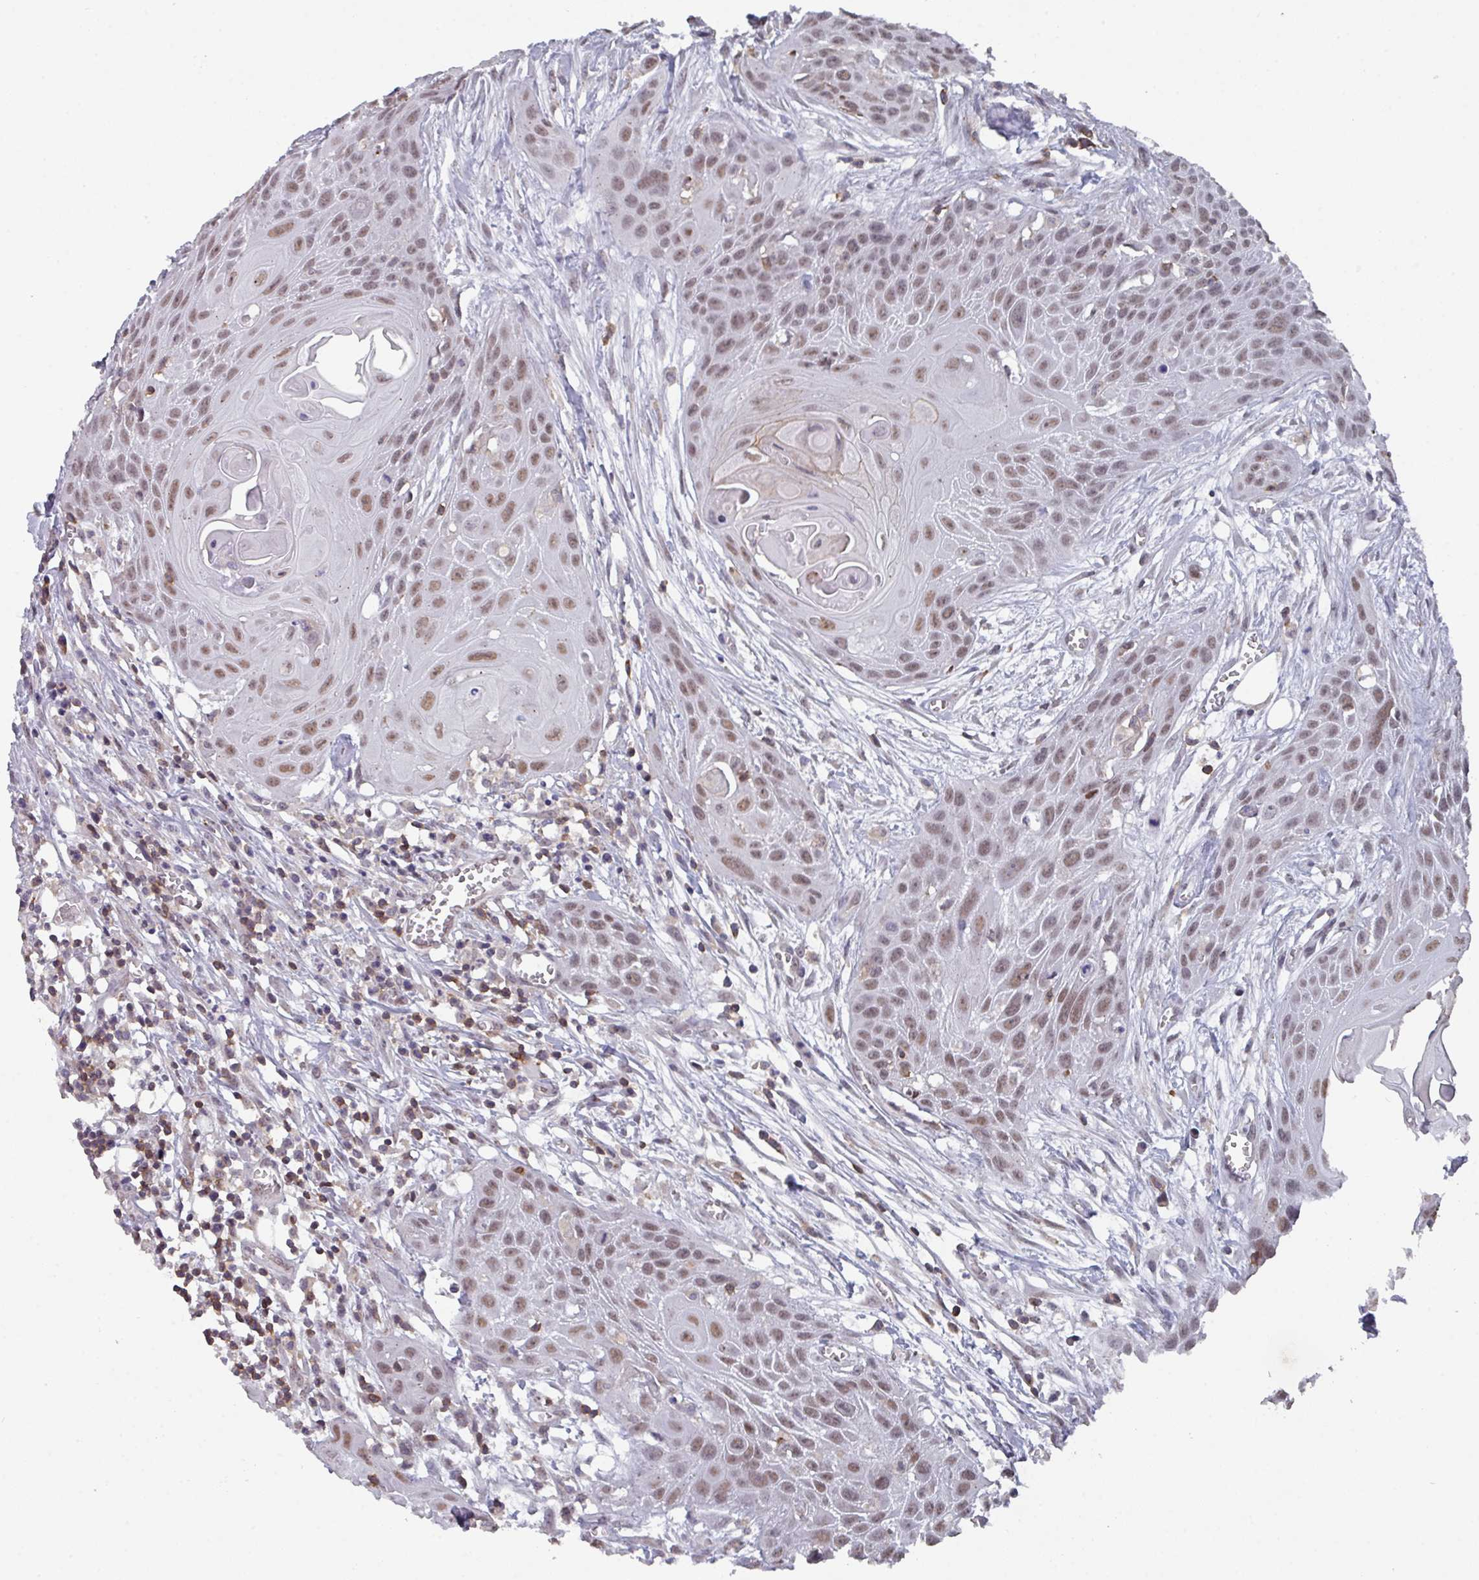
{"staining": {"intensity": "moderate", "quantity": ">75%", "location": "nuclear"}, "tissue": "head and neck cancer", "cell_type": "Tumor cells", "image_type": "cancer", "snomed": [{"axis": "morphology", "description": "Squamous cell carcinoma, NOS"}, {"axis": "topography", "description": "Lymph node"}, {"axis": "topography", "description": "Salivary gland"}, {"axis": "topography", "description": "Head-Neck"}], "caption": "Immunohistochemical staining of head and neck cancer exhibits medium levels of moderate nuclear expression in approximately >75% of tumor cells.", "gene": "RASAL3", "patient": {"sex": "female", "age": 74}}